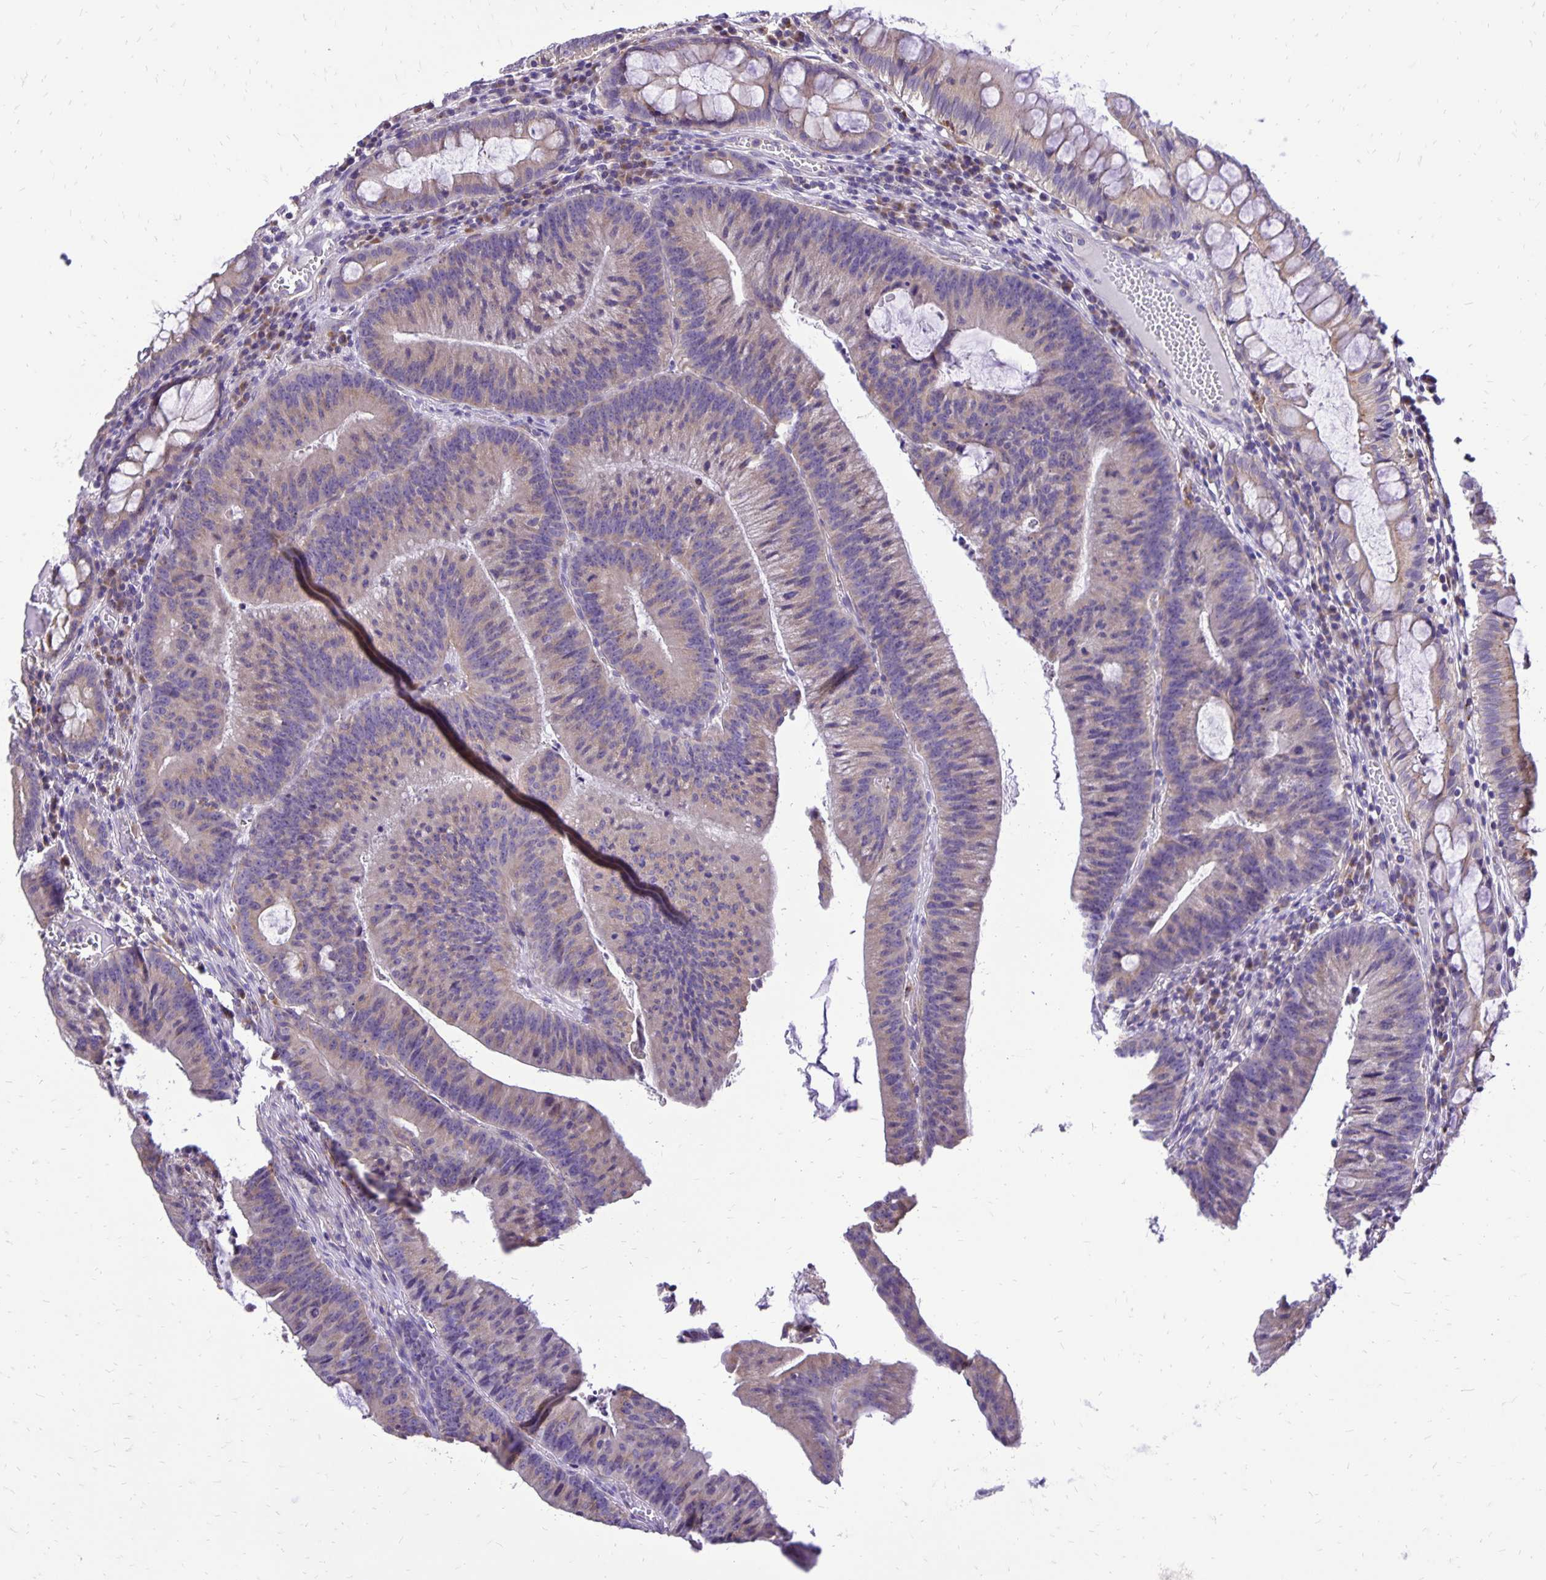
{"staining": {"intensity": "weak", "quantity": "25%-75%", "location": "cytoplasmic/membranous"}, "tissue": "colorectal cancer", "cell_type": "Tumor cells", "image_type": "cancer", "snomed": [{"axis": "morphology", "description": "Adenocarcinoma, NOS"}, {"axis": "topography", "description": "Colon"}], "caption": "DAB (3,3'-diaminobenzidine) immunohistochemical staining of human adenocarcinoma (colorectal) demonstrates weak cytoplasmic/membranous protein staining in approximately 25%-75% of tumor cells. (brown staining indicates protein expression, while blue staining denotes nuclei).", "gene": "EIF5A", "patient": {"sex": "female", "age": 78}}